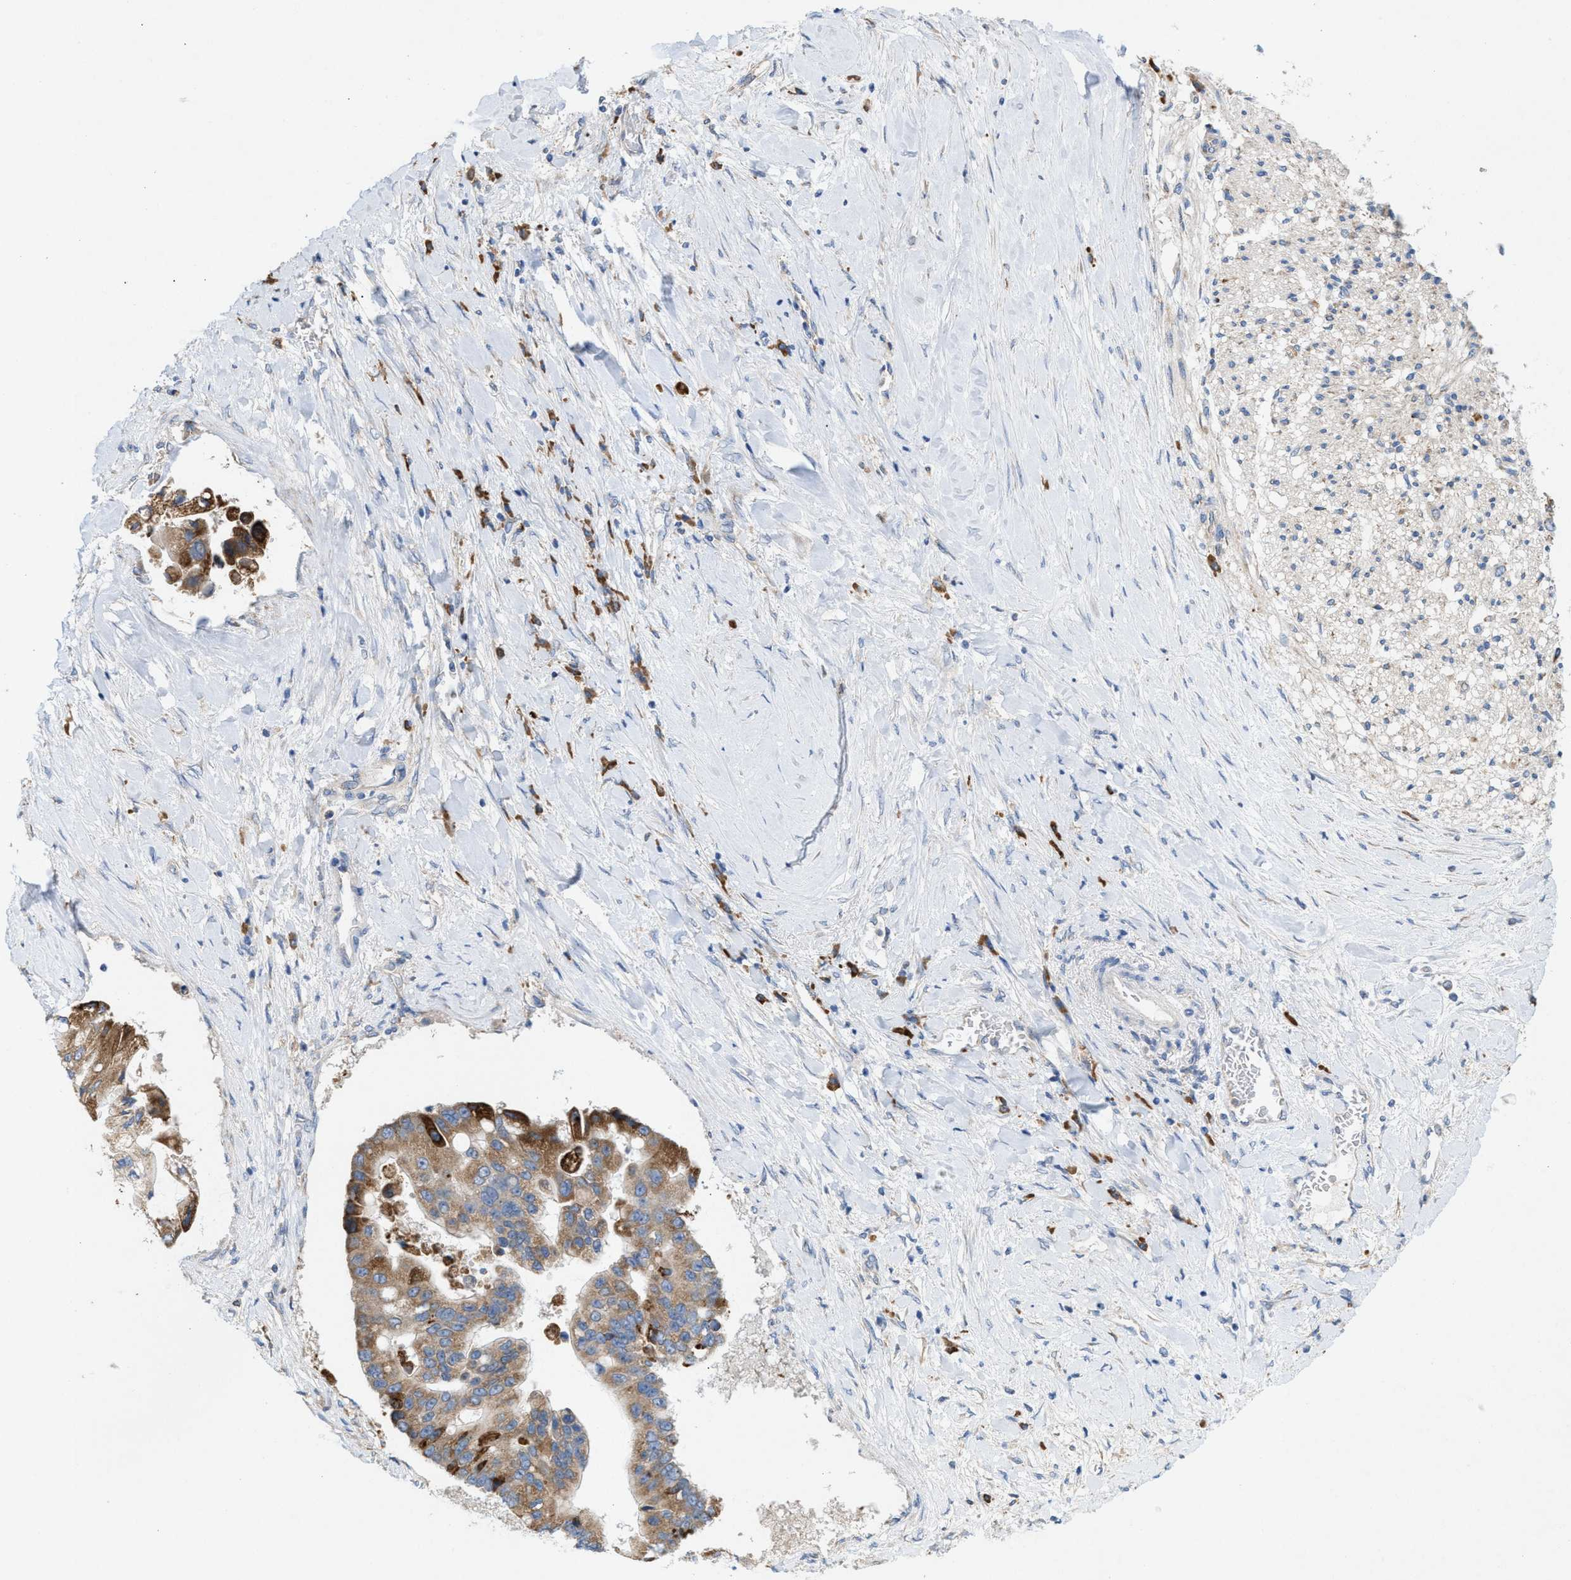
{"staining": {"intensity": "moderate", "quantity": ">75%", "location": "cytoplasmic/membranous"}, "tissue": "liver cancer", "cell_type": "Tumor cells", "image_type": "cancer", "snomed": [{"axis": "morphology", "description": "Cholangiocarcinoma"}, {"axis": "topography", "description": "Liver"}], "caption": "Cholangiocarcinoma (liver) stained for a protein displays moderate cytoplasmic/membranous positivity in tumor cells.", "gene": "DYNC2I1", "patient": {"sex": "male", "age": 50}}